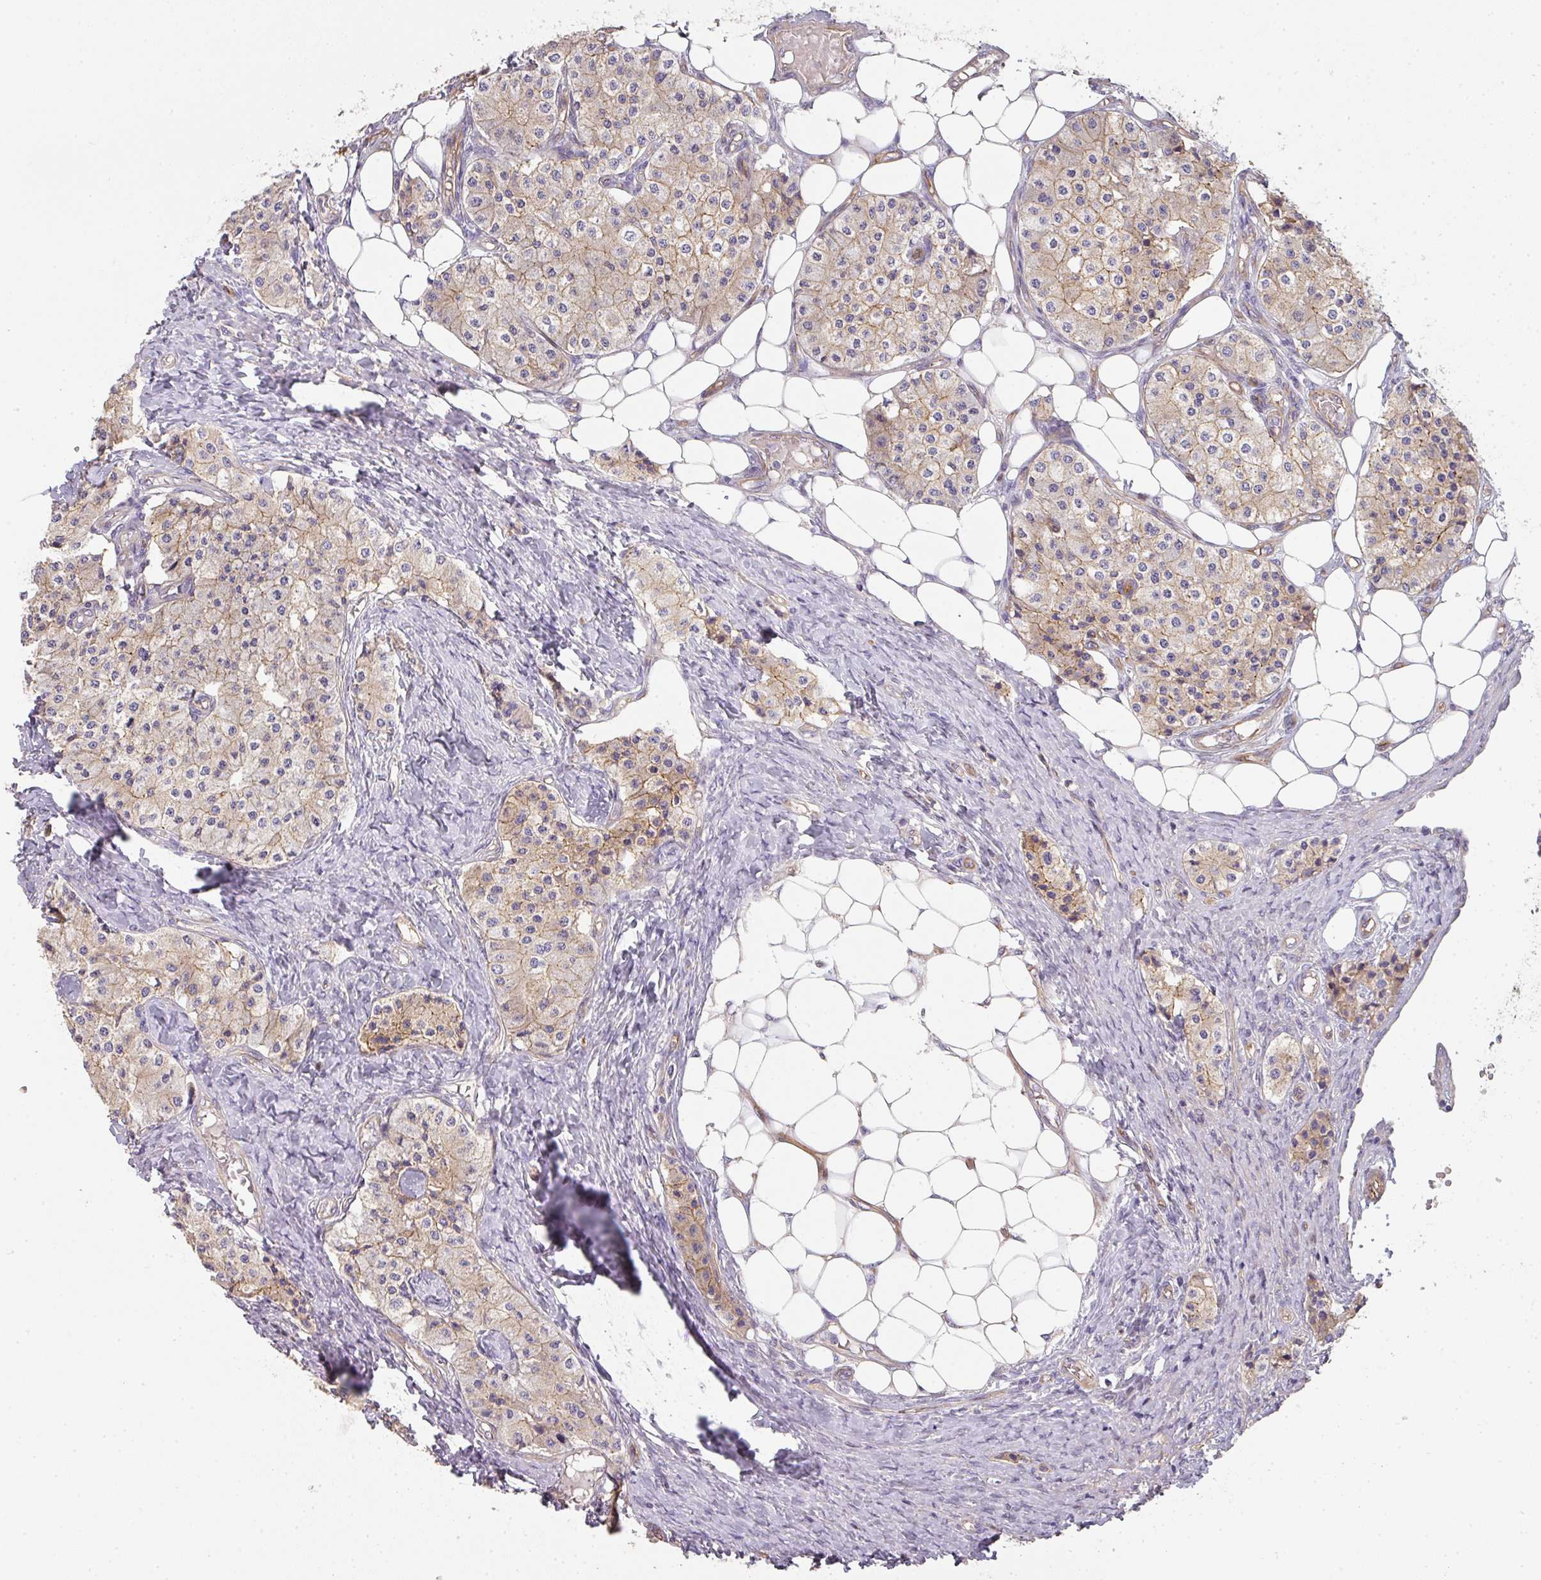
{"staining": {"intensity": "weak", "quantity": "25%-75%", "location": "cytoplasmic/membranous"}, "tissue": "carcinoid", "cell_type": "Tumor cells", "image_type": "cancer", "snomed": [{"axis": "morphology", "description": "Carcinoid, malignant, NOS"}, {"axis": "topography", "description": "Colon"}], "caption": "This is an image of IHC staining of carcinoid, which shows weak expression in the cytoplasmic/membranous of tumor cells.", "gene": "PCDH1", "patient": {"sex": "female", "age": 52}}